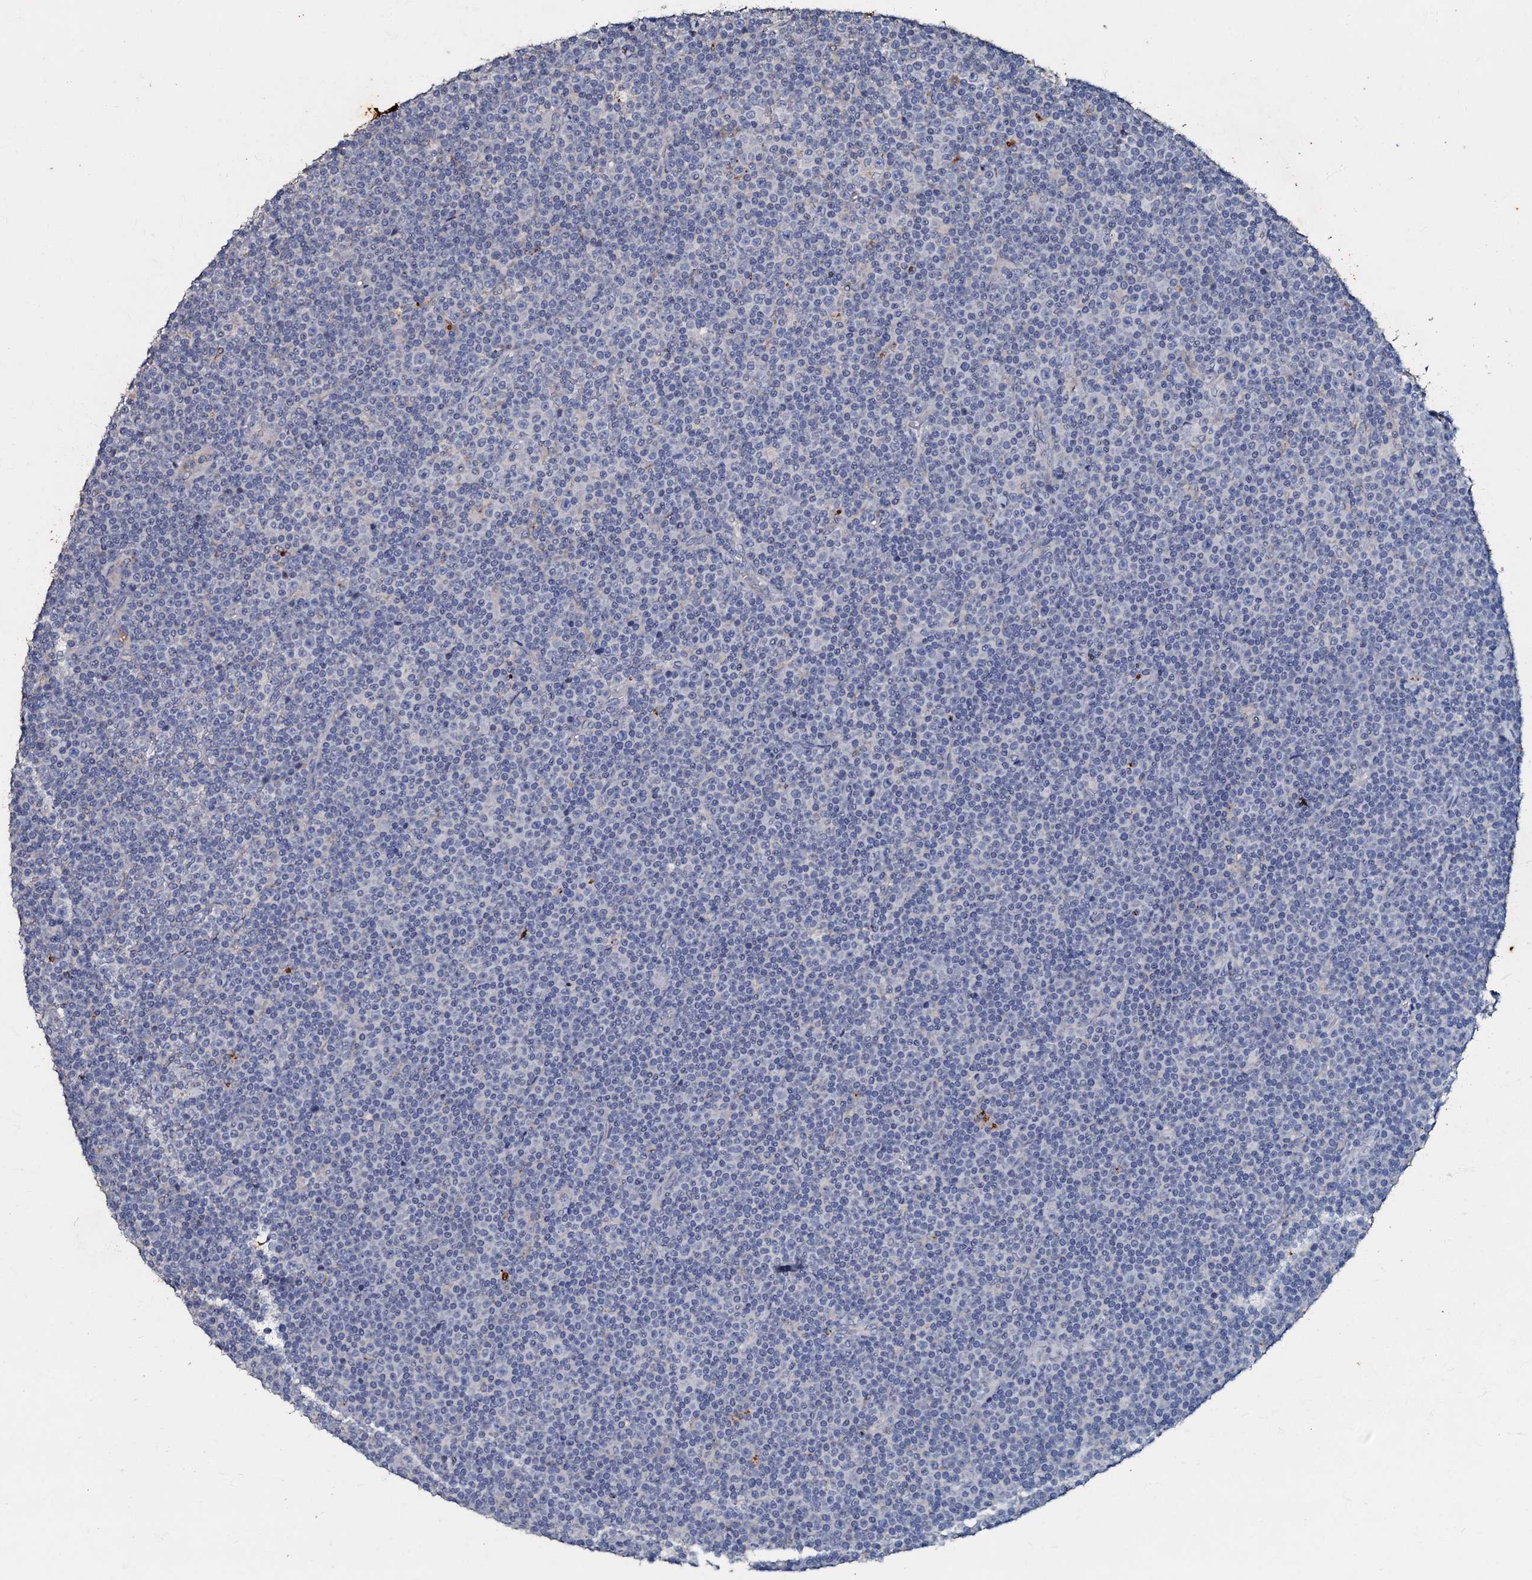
{"staining": {"intensity": "negative", "quantity": "none", "location": "none"}, "tissue": "lymphoma", "cell_type": "Tumor cells", "image_type": "cancer", "snomed": [{"axis": "morphology", "description": "Malignant lymphoma, non-Hodgkin's type, Low grade"}, {"axis": "topography", "description": "Lymph node"}], "caption": "Immunohistochemistry (IHC) of low-grade malignant lymphoma, non-Hodgkin's type displays no positivity in tumor cells.", "gene": "MANSC4", "patient": {"sex": "female", "age": 67}}